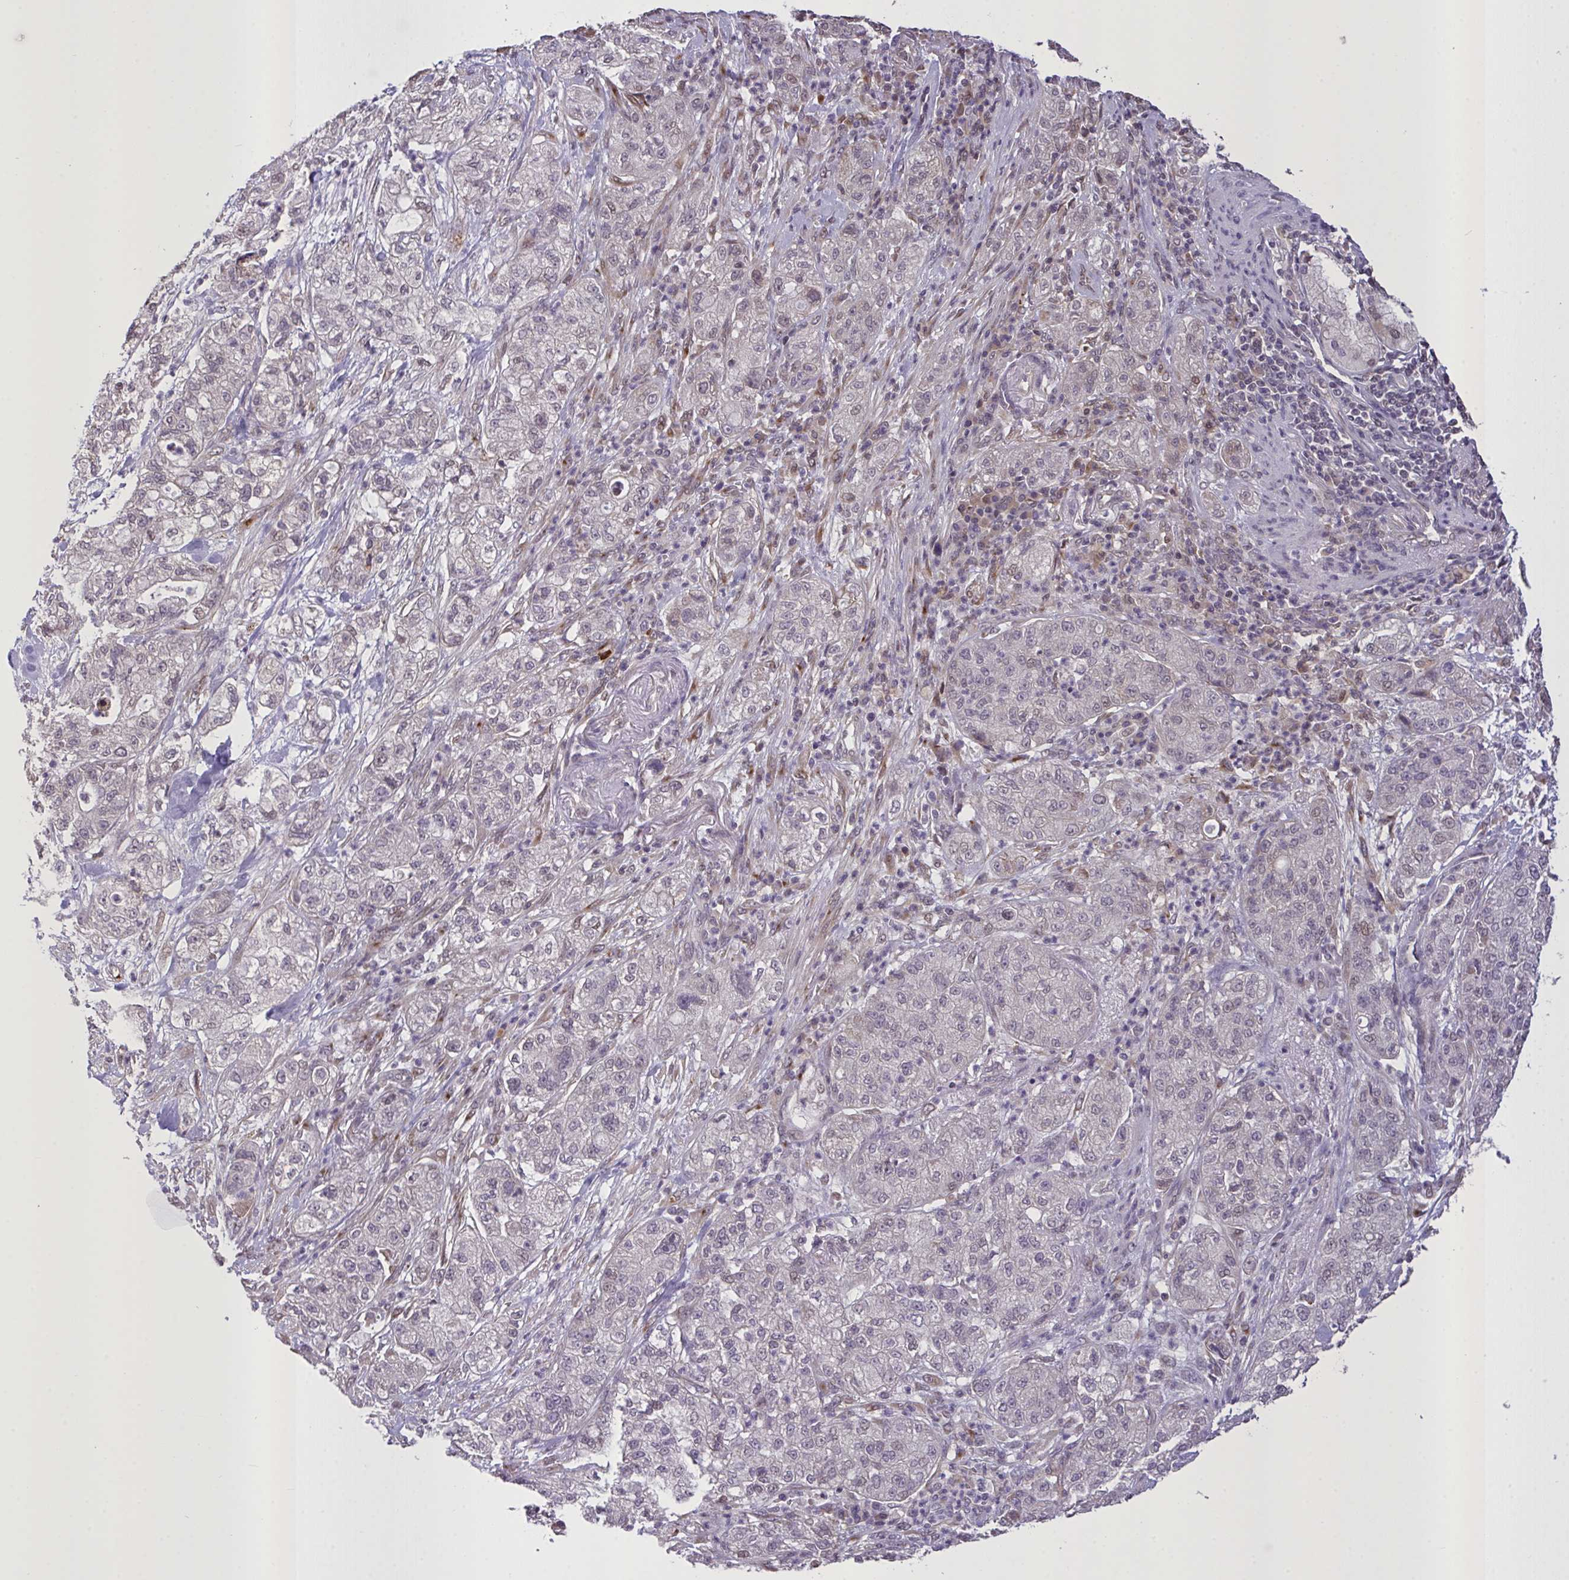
{"staining": {"intensity": "weak", "quantity": "<25%", "location": "nuclear"}, "tissue": "pancreatic cancer", "cell_type": "Tumor cells", "image_type": "cancer", "snomed": [{"axis": "morphology", "description": "Adenocarcinoma, NOS"}, {"axis": "topography", "description": "Pancreas"}], "caption": "High power microscopy image of an immunohistochemistry (IHC) image of adenocarcinoma (pancreatic), revealing no significant positivity in tumor cells.", "gene": "MRGPRX2", "patient": {"sex": "female", "age": 78}}